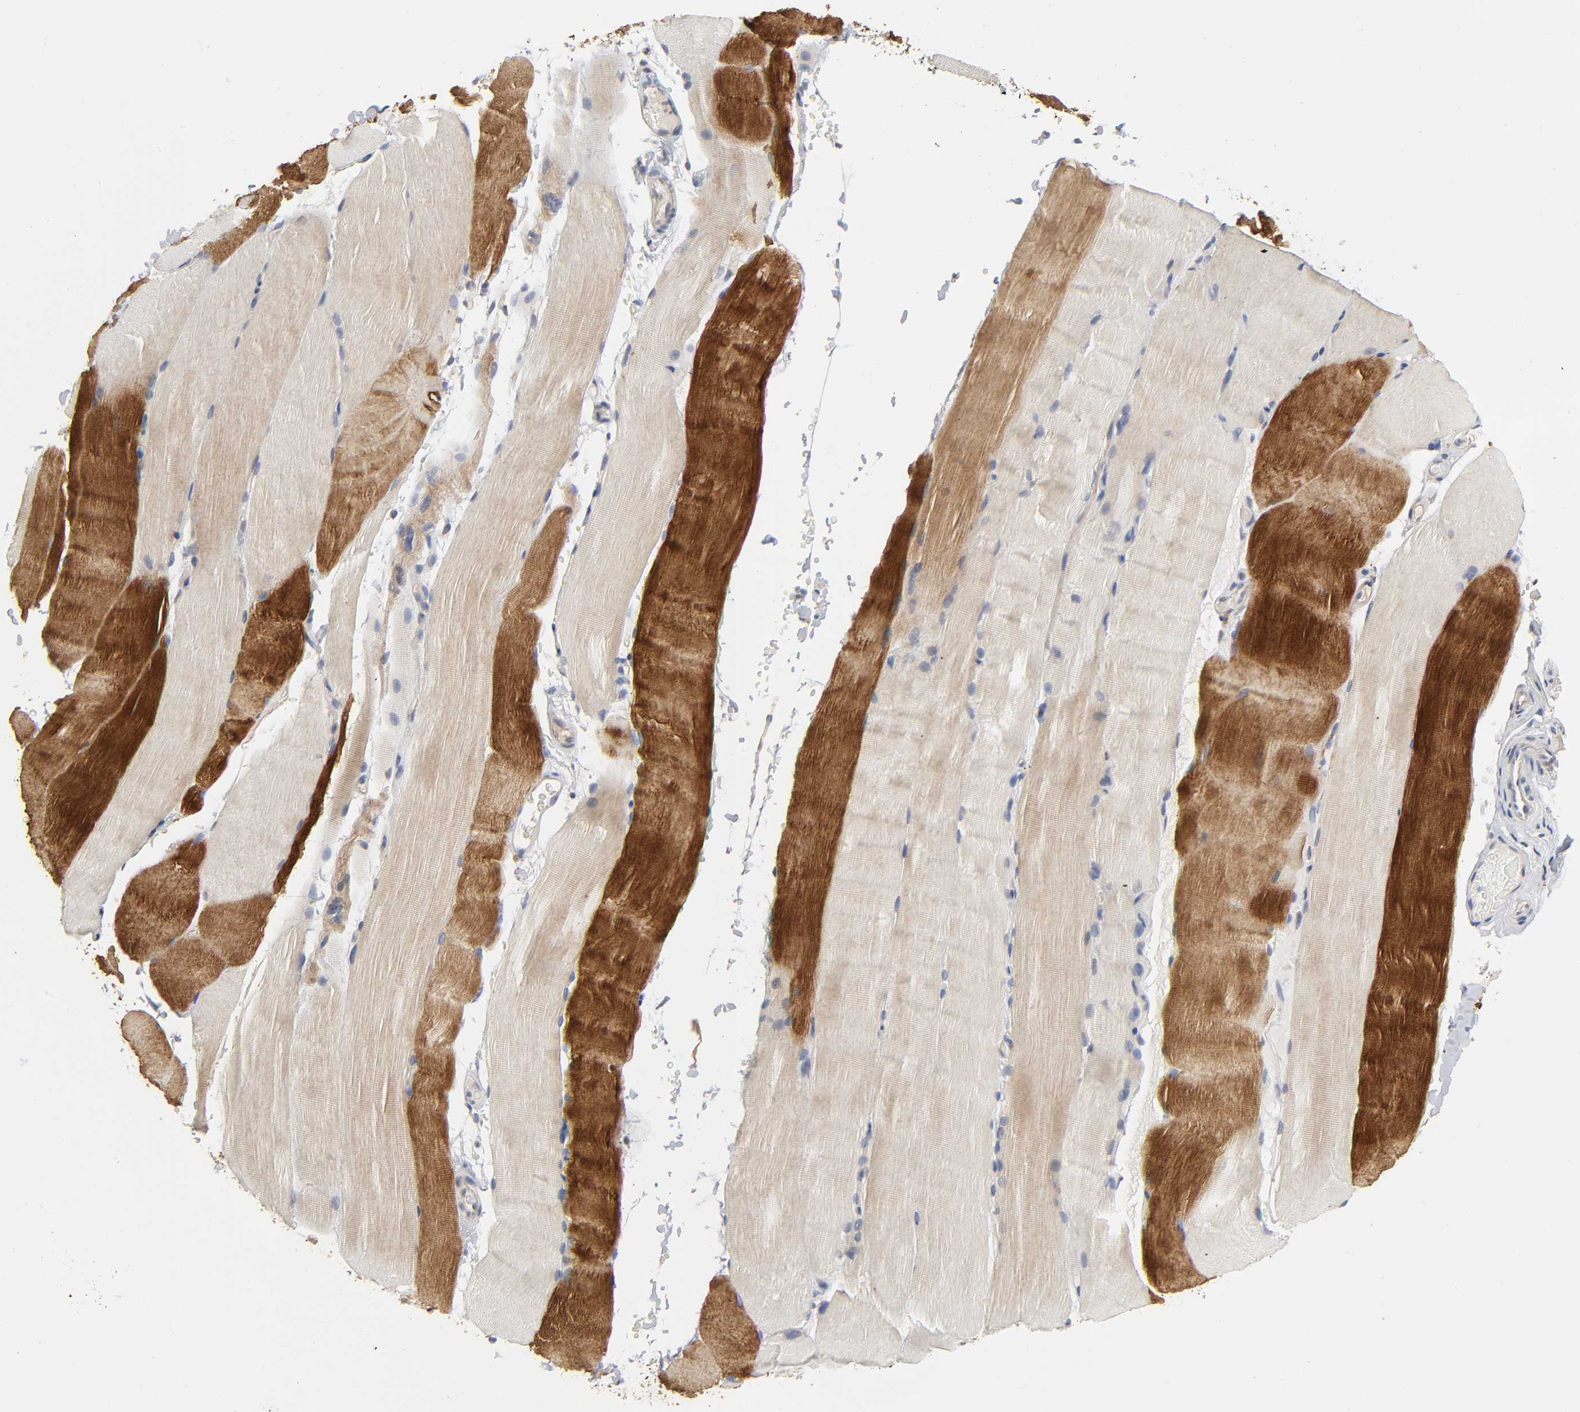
{"staining": {"intensity": "strong", "quantity": "25%-75%", "location": "cytoplasmic/membranous"}, "tissue": "skeletal muscle", "cell_type": "Myocytes", "image_type": "normal", "snomed": [{"axis": "morphology", "description": "Normal tissue, NOS"}, {"axis": "topography", "description": "Skeletal muscle"}, {"axis": "topography", "description": "Parathyroid gland"}], "caption": "Strong cytoplasmic/membranous positivity for a protein is seen in approximately 25%-75% of myocytes of unremarkable skeletal muscle using IHC.", "gene": "SLC10A2", "patient": {"sex": "female", "age": 37}}